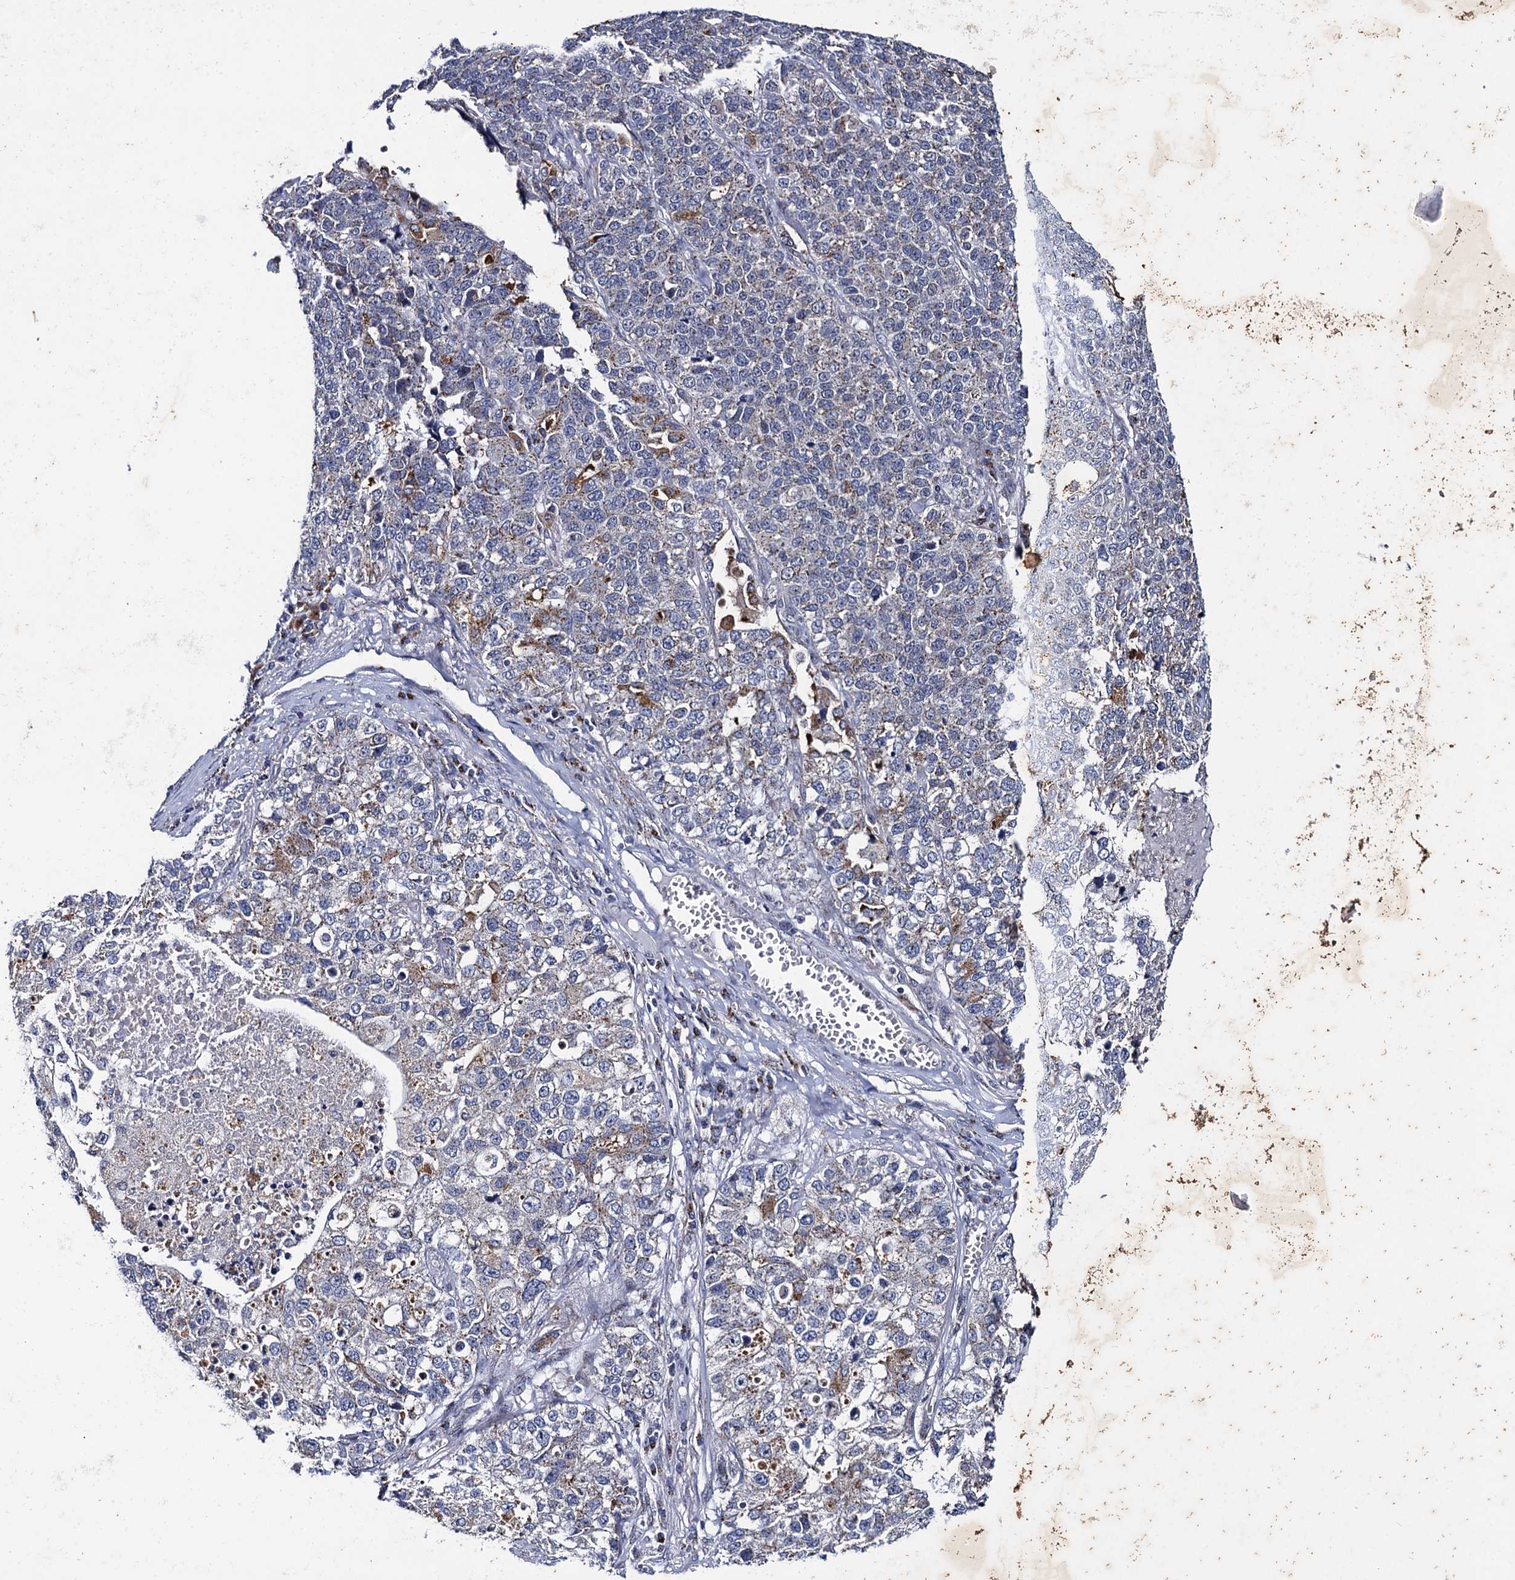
{"staining": {"intensity": "moderate", "quantity": "<25%", "location": "cytoplasmic/membranous"}, "tissue": "lung cancer", "cell_type": "Tumor cells", "image_type": "cancer", "snomed": [{"axis": "morphology", "description": "Adenocarcinoma, NOS"}, {"axis": "topography", "description": "Lung"}], "caption": "Brown immunohistochemical staining in lung cancer demonstrates moderate cytoplasmic/membranous staining in about <25% of tumor cells.", "gene": "THAP2", "patient": {"sex": "male", "age": 49}}